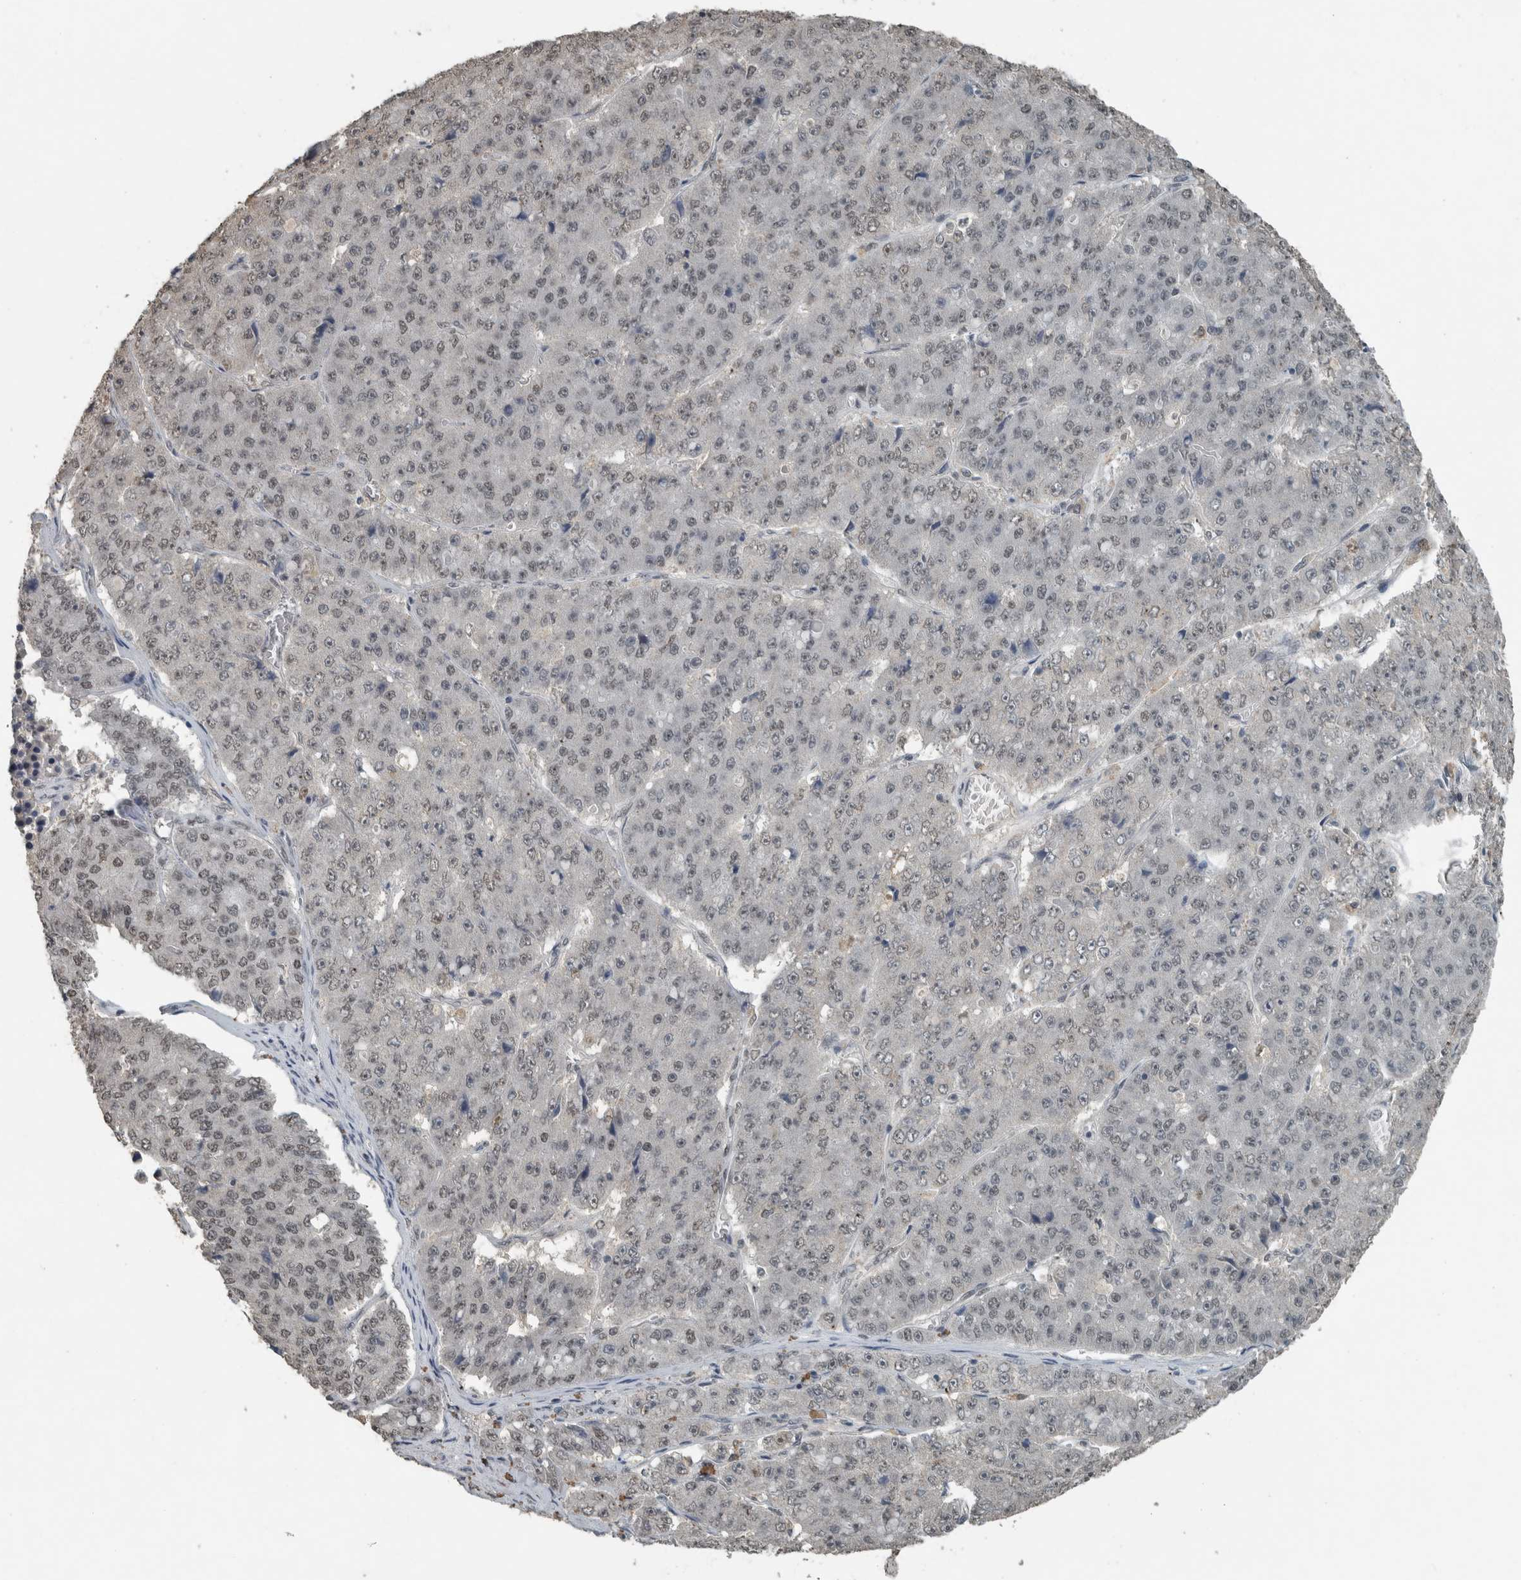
{"staining": {"intensity": "weak", "quantity": "25%-75%", "location": "nuclear"}, "tissue": "pancreatic cancer", "cell_type": "Tumor cells", "image_type": "cancer", "snomed": [{"axis": "morphology", "description": "Adenocarcinoma, NOS"}, {"axis": "topography", "description": "Pancreas"}], "caption": "Weak nuclear staining for a protein is appreciated in approximately 25%-75% of tumor cells of pancreatic cancer (adenocarcinoma) using immunohistochemistry.", "gene": "ZNF24", "patient": {"sex": "male", "age": 50}}